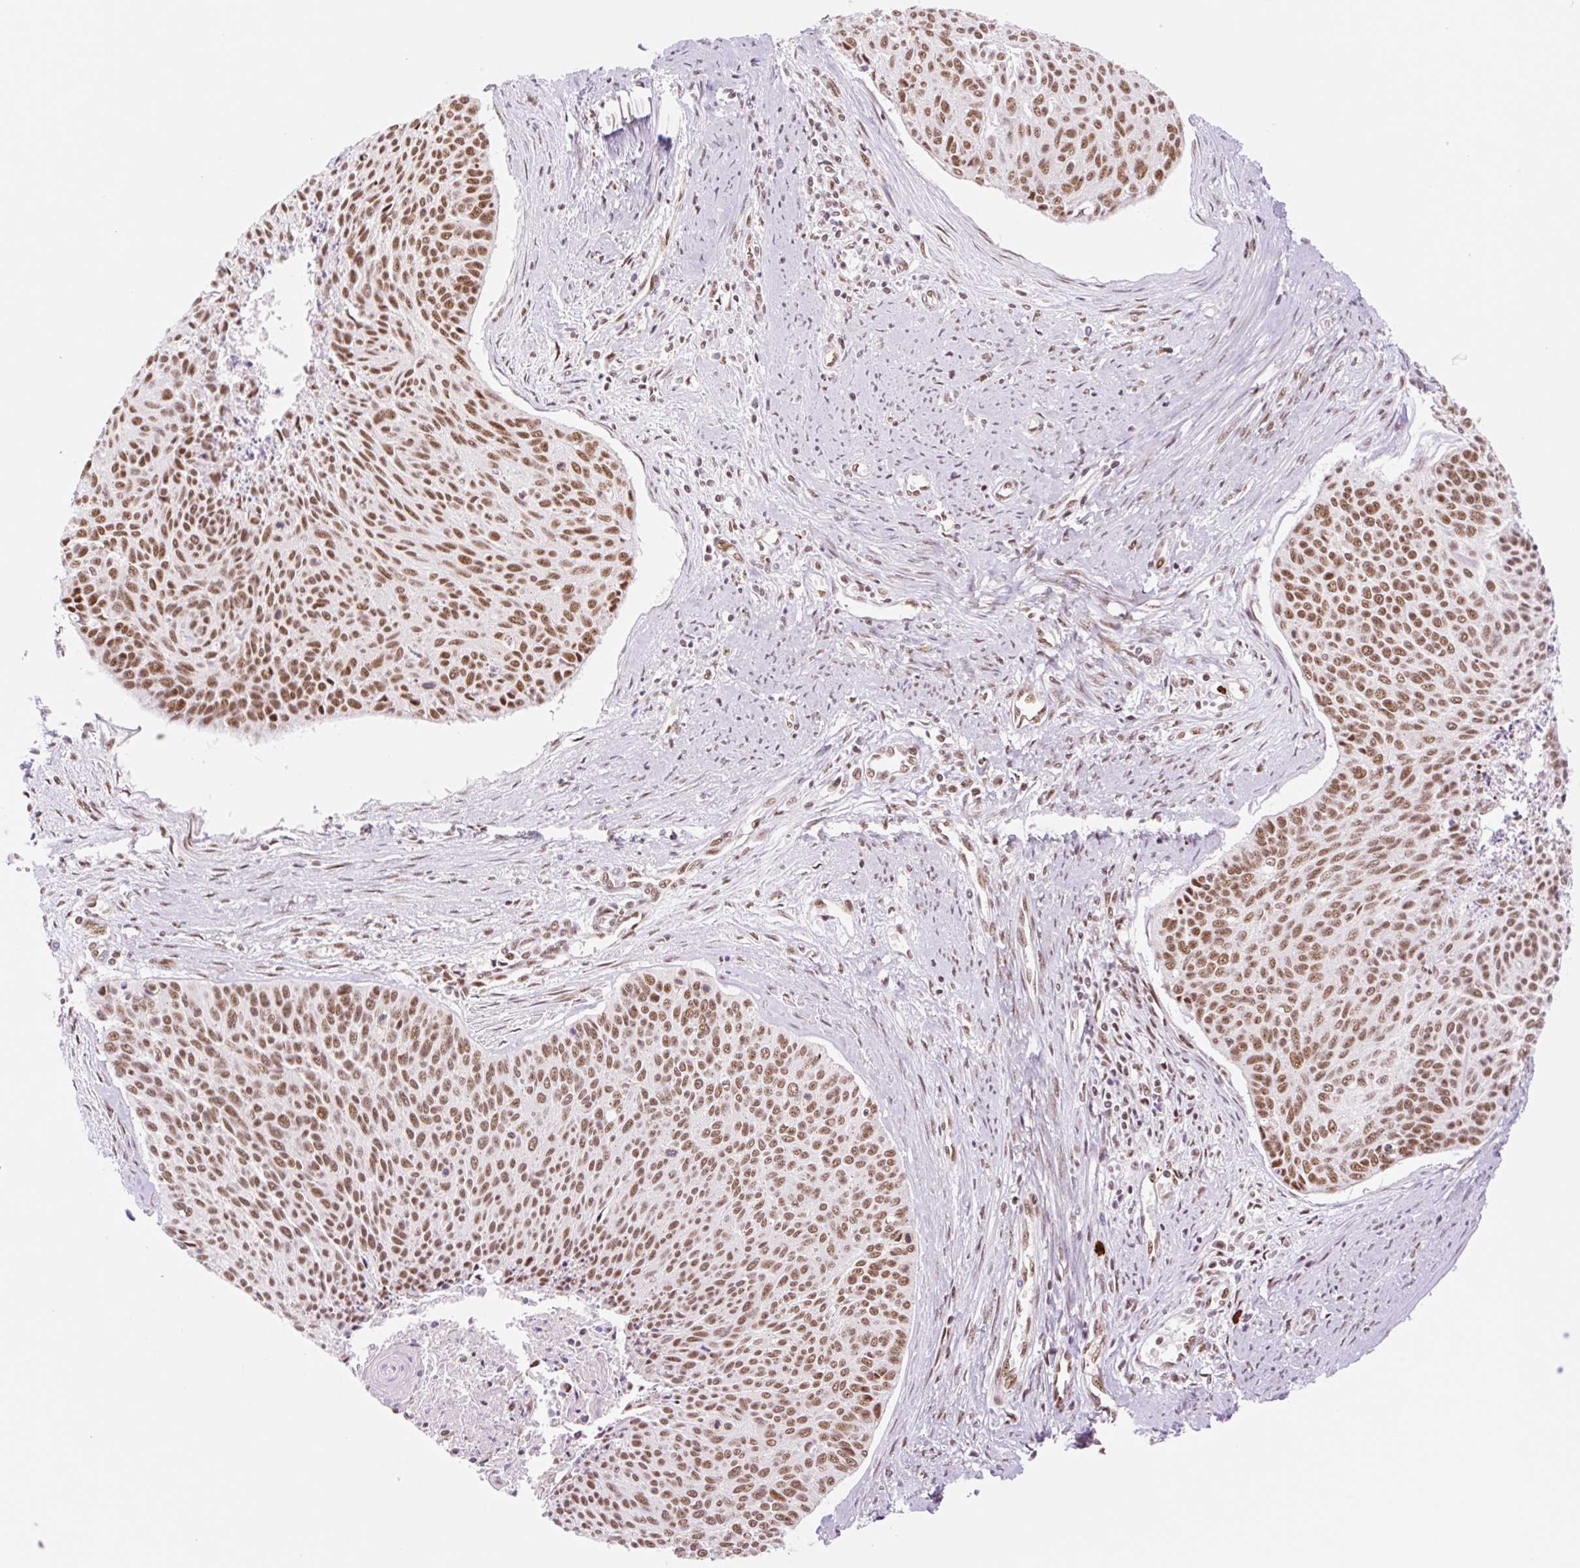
{"staining": {"intensity": "moderate", "quantity": ">75%", "location": "nuclear"}, "tissue": "cervical cancer", "cell_type": "Tumor cells", "image_type": "cancer", "snomed": [{"axis": "morphology", "description": "Squamous cell carcinoma, NOS"}, {"axis": "topography", "description": "Cervix"}], "caption": "A brown stain labels moderate nuclear positivity of a protein in human cervical cancer (squamous cell carcinoma) tumor cells.", "gene": "PRDM11", "patient": {"sex": "female", "age": 55}}